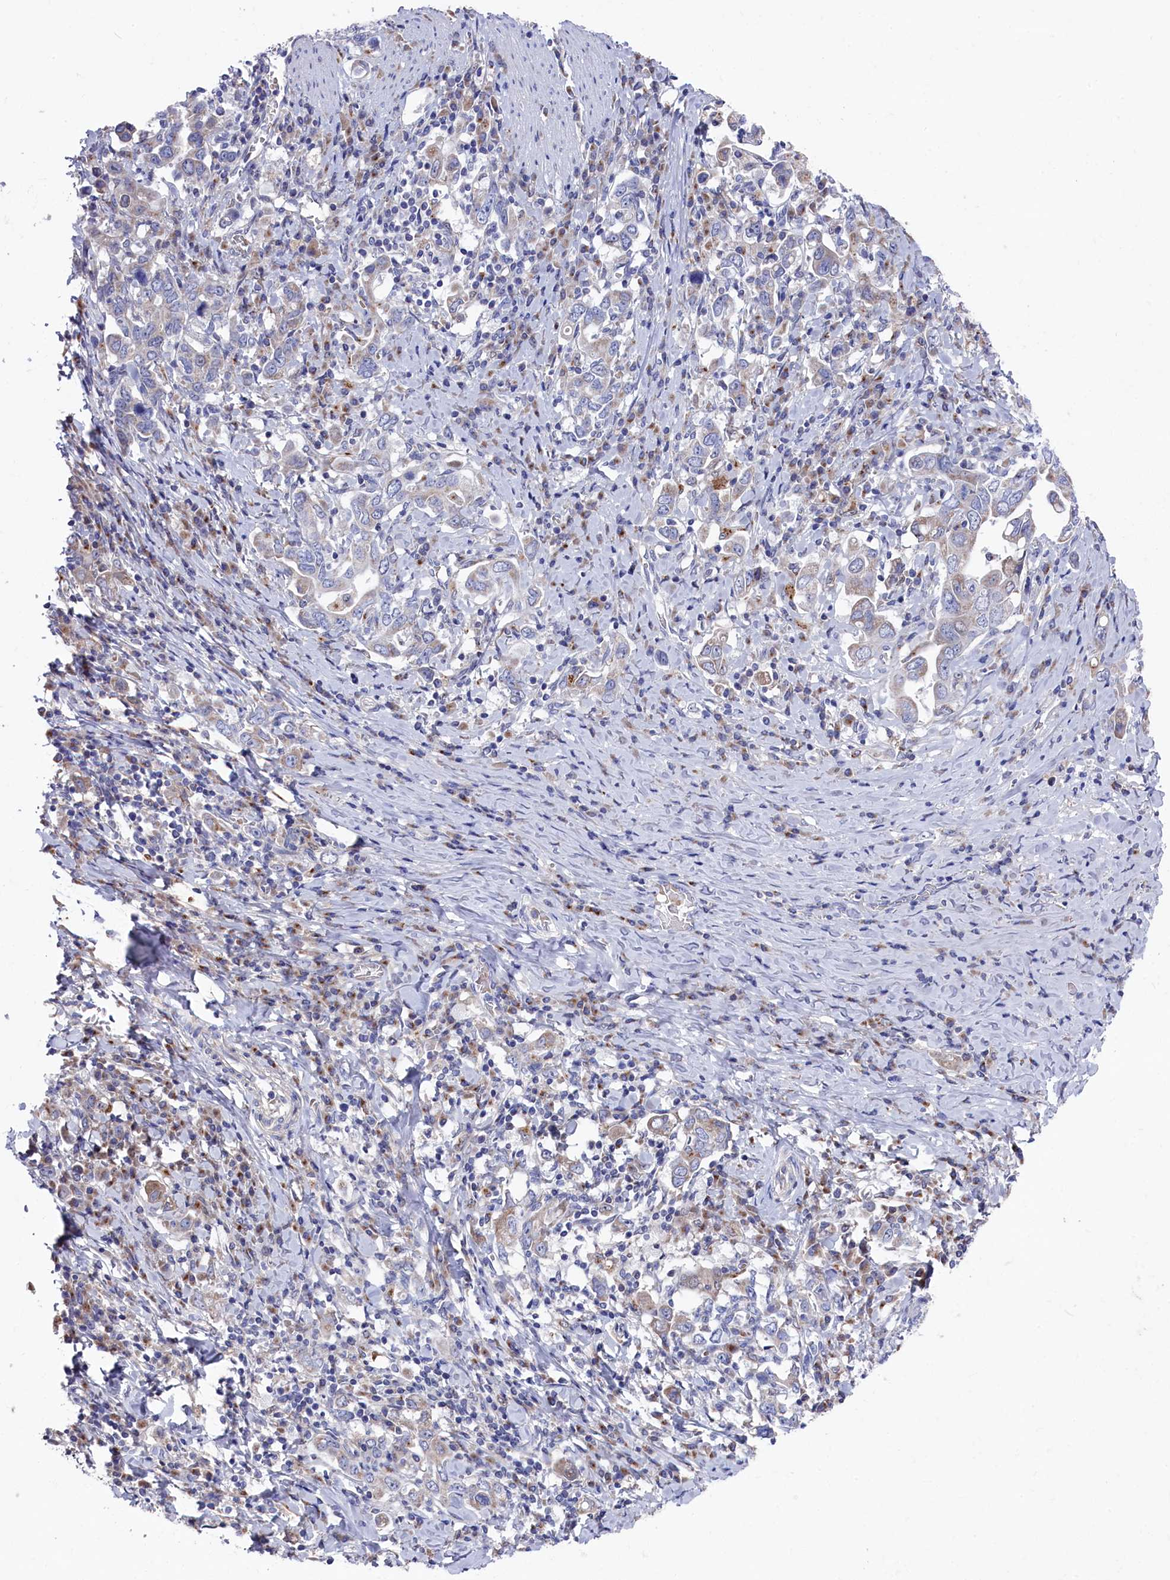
{"staining": {"intensity": "weak", "quantity": "<25%", "location": "cytoplasmic/membranous"}, "tissue": "stomach cancer", "cell_type": "Tumor cells", "image_type": "cancer", "snomed": [{"axis": "morphology", "description": "Adenocarcinoma, NOS"}, {"axis": "topography", "description": "Stomach, upper"}, {"axis": "topography", "description": "Stomach"}], "caption": "IHC photomicrograph of neoplastic tissue: stomach cancer stained with DAB demonstrates no significant protein positivity in tumor cells.", "gene": "GPR108", "patient": {"sex": "male", "age": 62}}